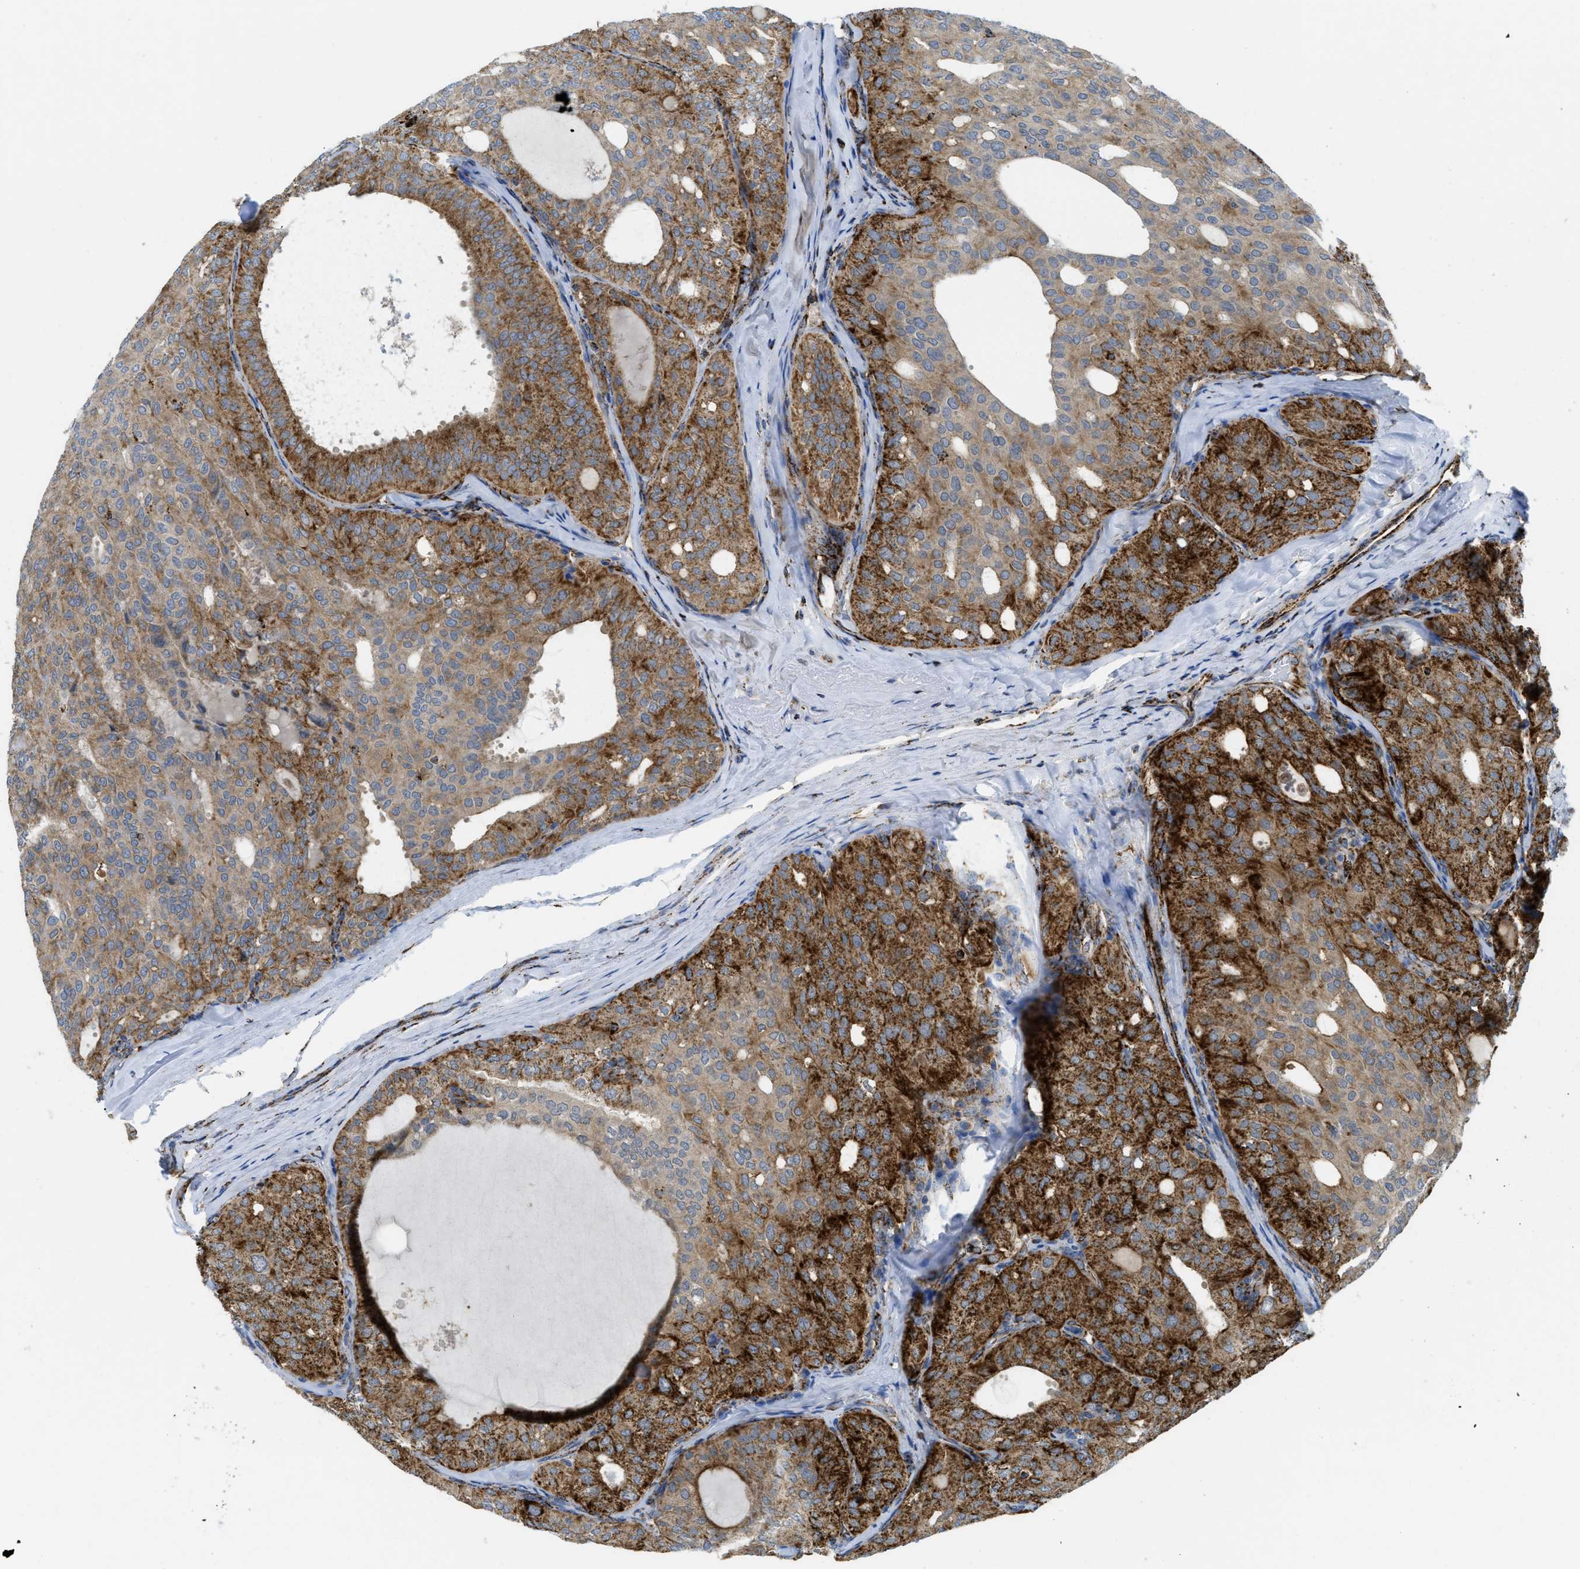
{"staining": {"intensity": "strong", "quantity": ">75%", "location": "cytoplasmic/membranous"}, "tissue": "thyroid cancer", "cell_type": "Tumor cells", "image_type": "cancer", "snomed": [{"axis": "morphology", "description": "Follicular adenoma carcinoma, NOS"}, {"axis": "topography", "description": "Thyroid gland"}], "caption": "Immunohistochemical staining of human thyroid cancer shows high levels of strong cytoplasmic/membranous positivity in approximately >75% of tumor cells.", "gene": "SQOR", "patient": {"sex": "male", "age": 75}}